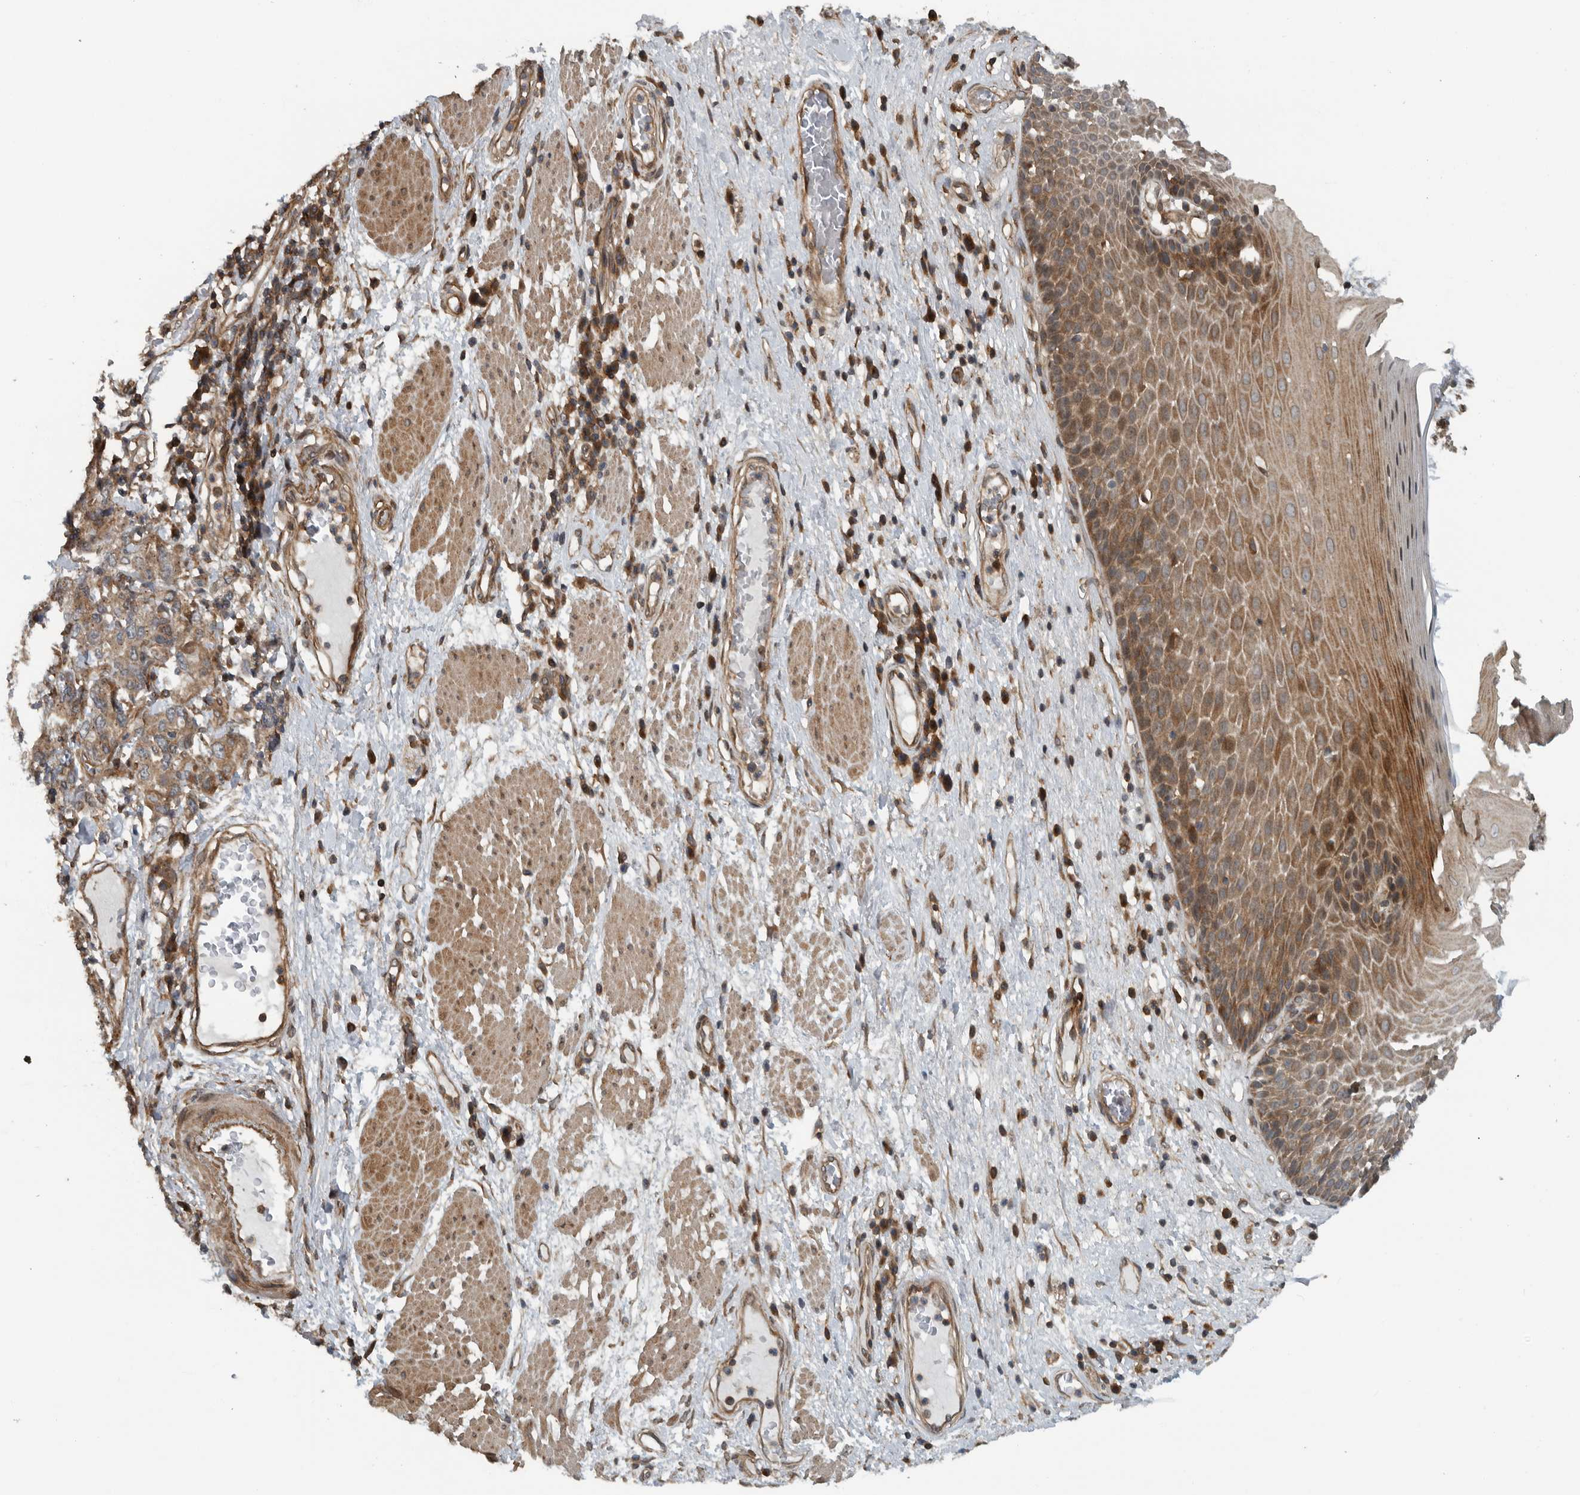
{"staining": {"intensity": "moderate", "quantity": ">75%", "location": "cytoplasmic/membranous"}, "tissue": "esophagus", "cell_type": "Squamous epithelial cells", "image_type": "normal", "snomed": [{"axis": "morphology", "description": "Normal tissue, NOS"}, {"axis": "morphology", "description": "Adenocarcinoma, NOS"}, {"axis": "topography", "description": "Esophagus"}], "caption": "Immunohistochemistry (DAB (3,3'-diaminobenzidine)) staining of benign esophagus exhibits moderate cytoplasmic/membranous protein positivity in approximately >75% of squamous epithelial cells. (IHC, brightfield microscopy, high magnification).", "gene": "AMFR", "patient": {"sex": "male", "age": 62}}